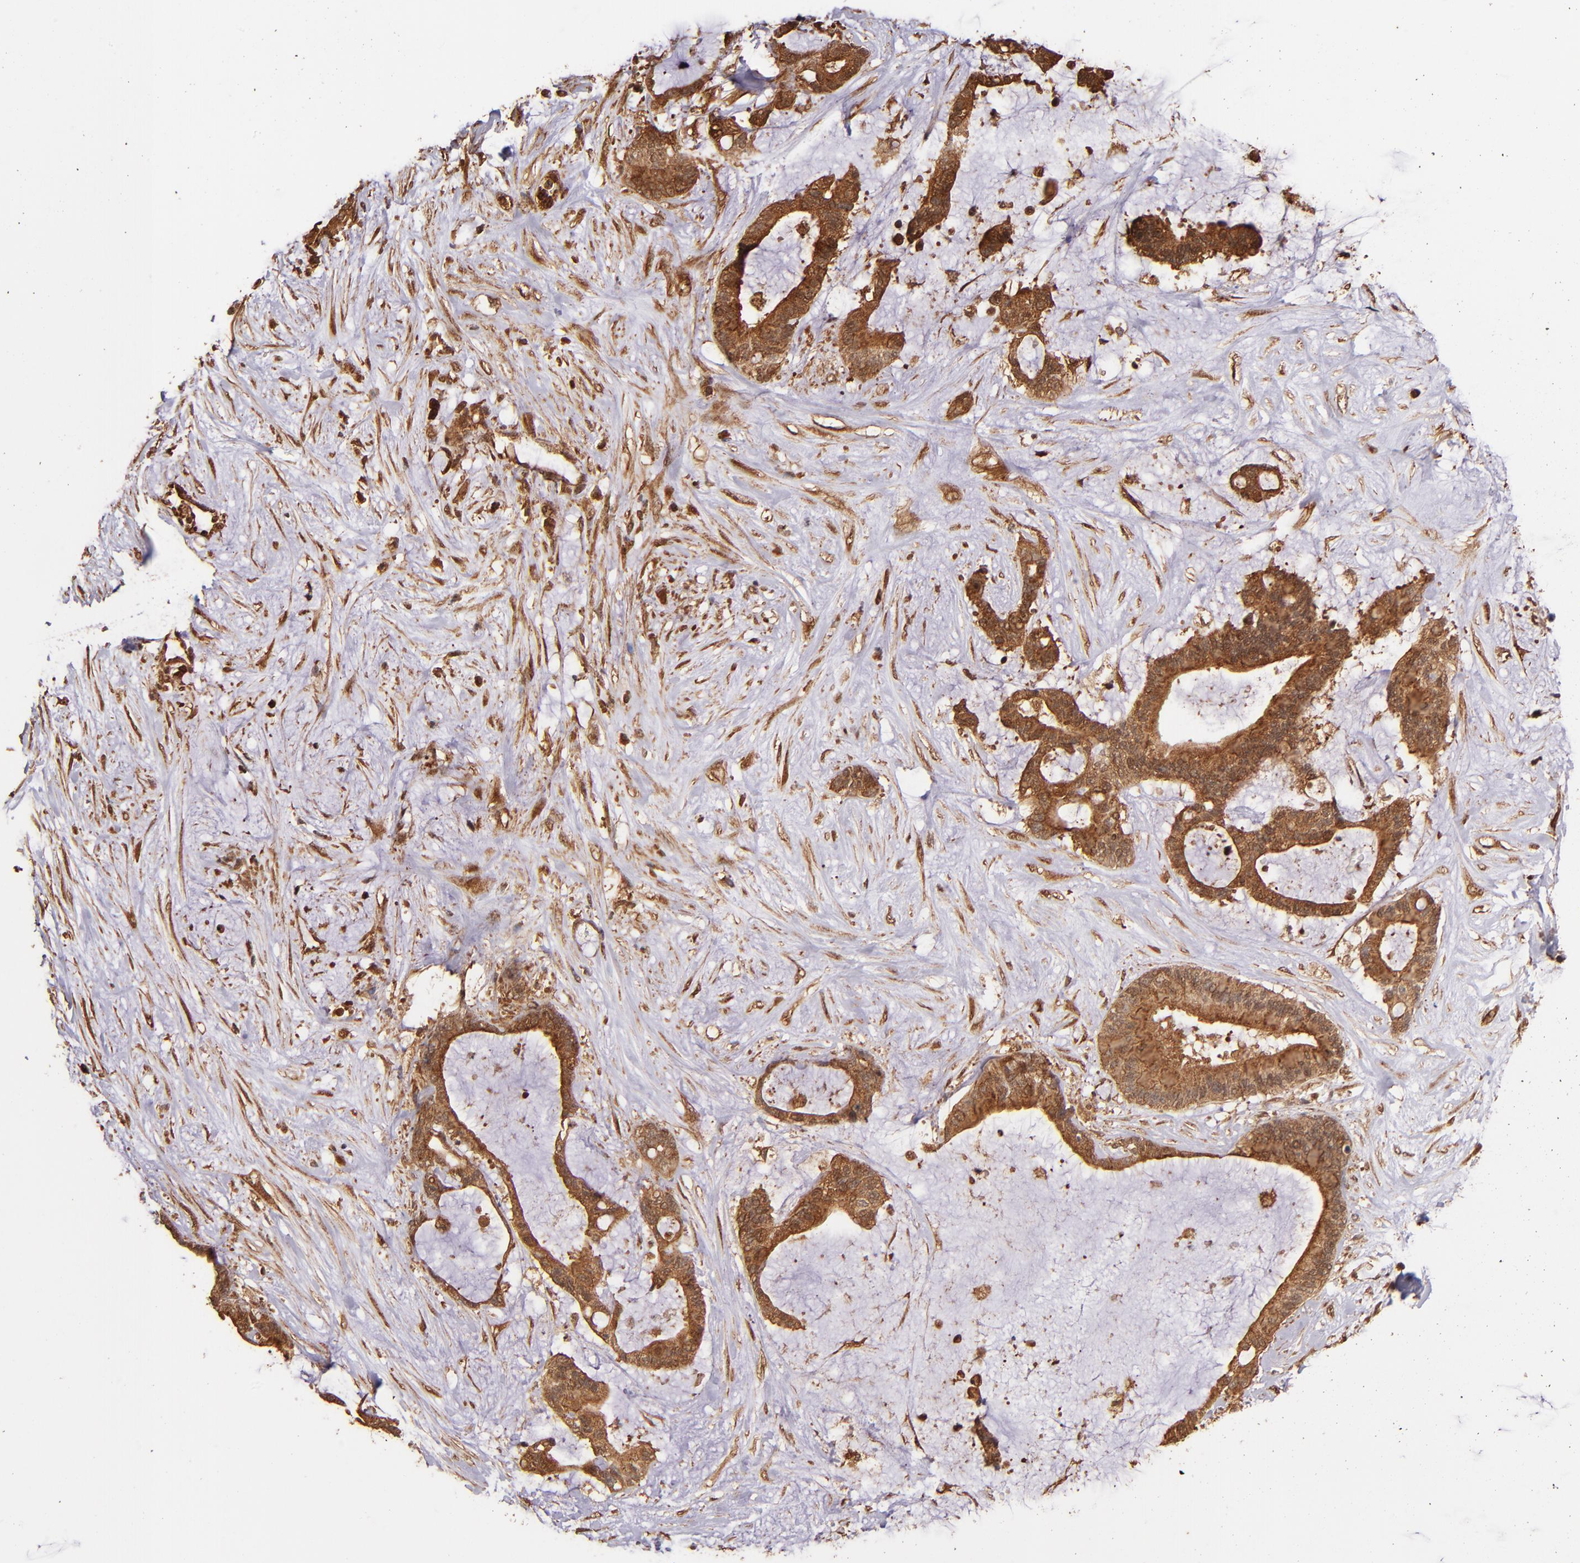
{"staining": {"intensity": "strong", "quantity": ">75%", "location": "cytoplasmic/membranous"}, "tissue": "liver cancer", "cell_type": "Tumor cells", "image_type": "cancer", "snomed": [{"axis": "morphology", "description": "Cholangiocarcinoma"}, {"axis": "topography", "description": "Liver"}], "caption": "Immunohistochemistry (IHC) image of neoplastic tissue: liver cancer stained using immunohistochemistry shows high levels of strong protein expression localized specifically in the cytoplasmic/membranous of tumor cells, appearing as a cytoplasmic/membranous brown color.", "gene": "STX8", "patient": {"sex": "female", "age": 73}}